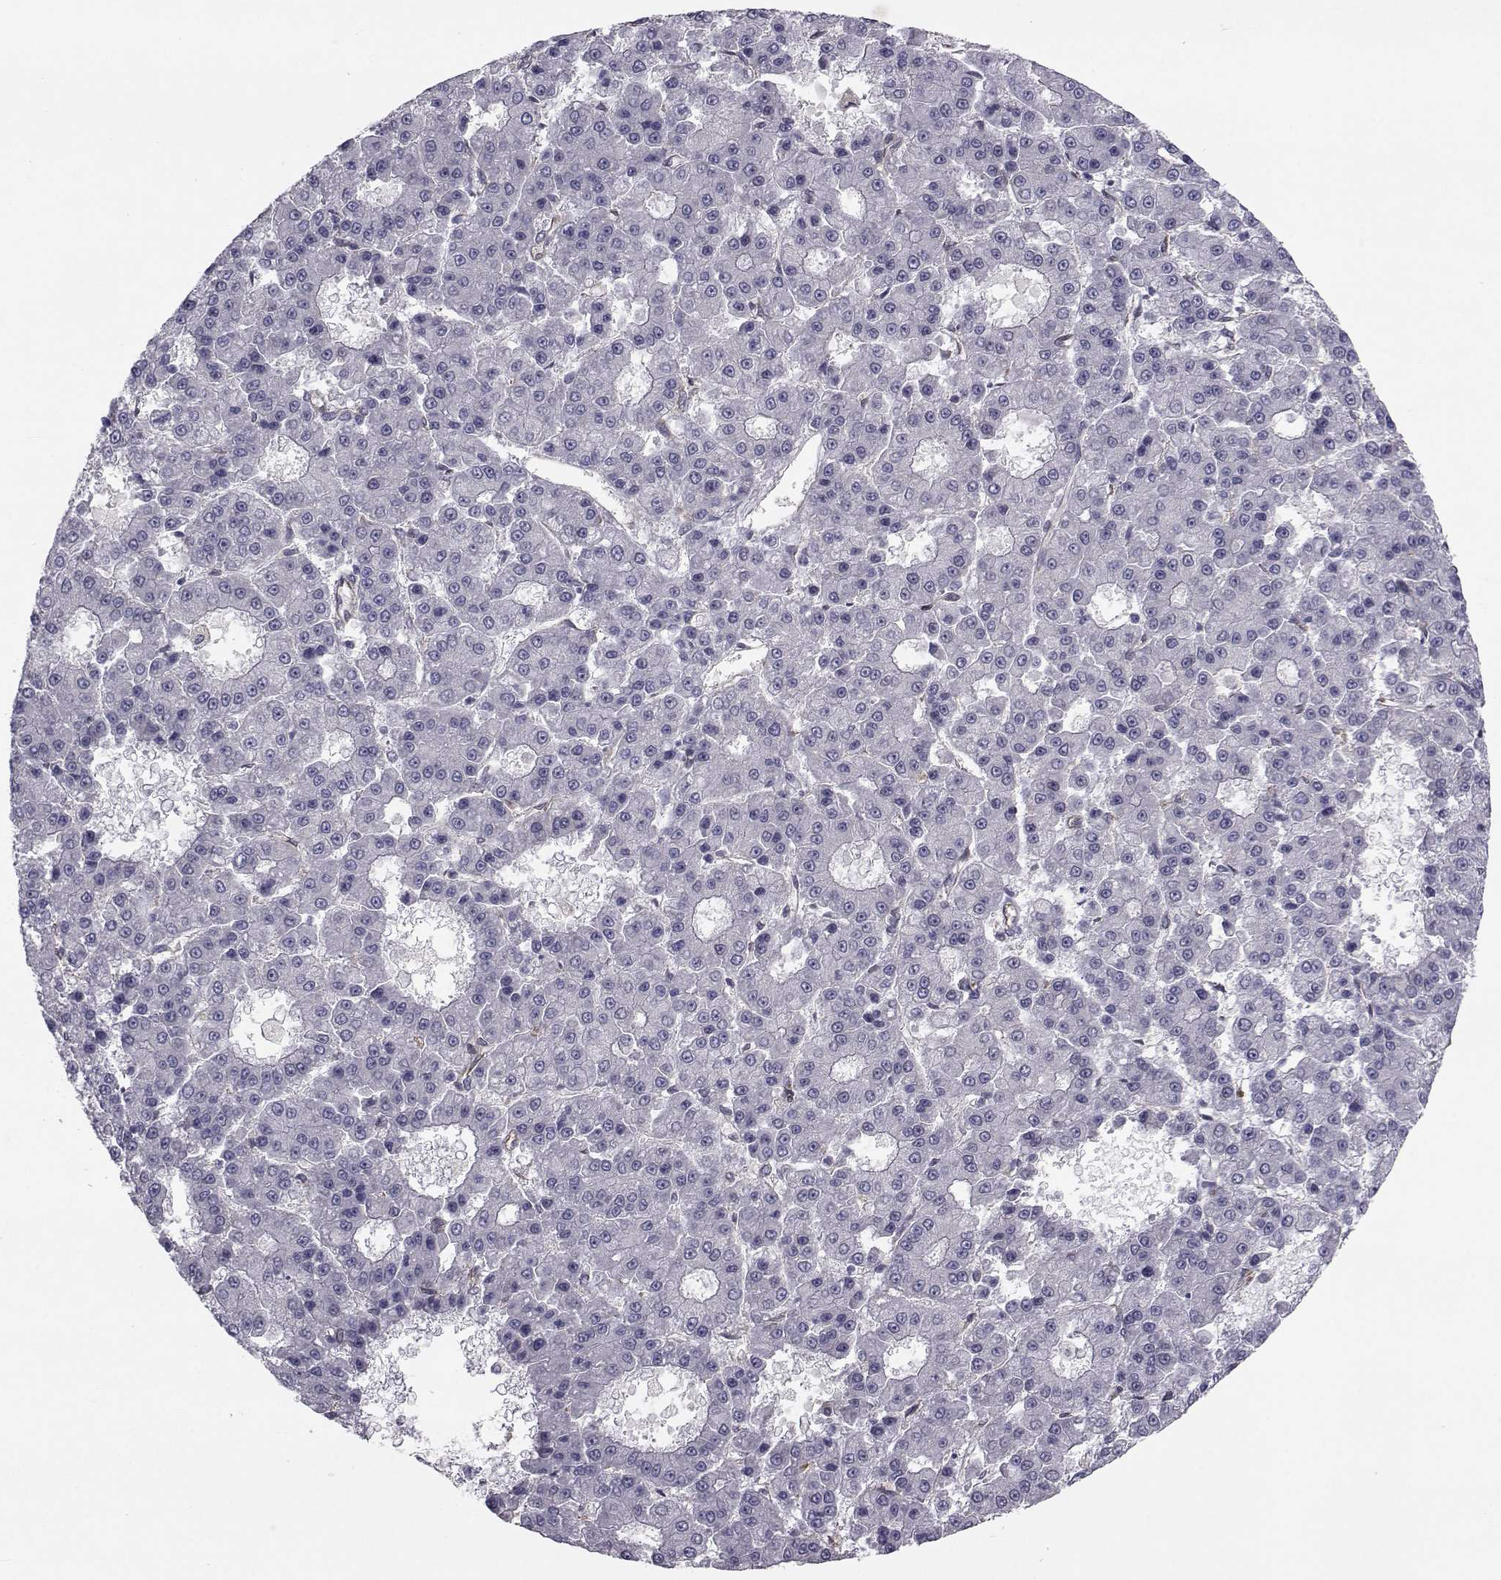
{"staining": {"intensity": "negative", "quantity": "none", "location": "none"}, "tissue": "liver cancer", "cell_type": "Tumor cells", "image_type": "cancer", "snomed": [{"axis": "morphology", "description": "Carcinoma, Hepatocellular, NOS"}, {"axis": "topography", "description": "Liver"}], "caption": "The immunohistochemistry (IHC) image has no significant expression in tumor cells of liver hepatocellular carcinoma tissue. The staining is performed using DAB brown chromogen with nuclei counter-stained in using hematoxylin.", "gene": "TRIP10", "patient": {"sex": "male", "age": 70}}